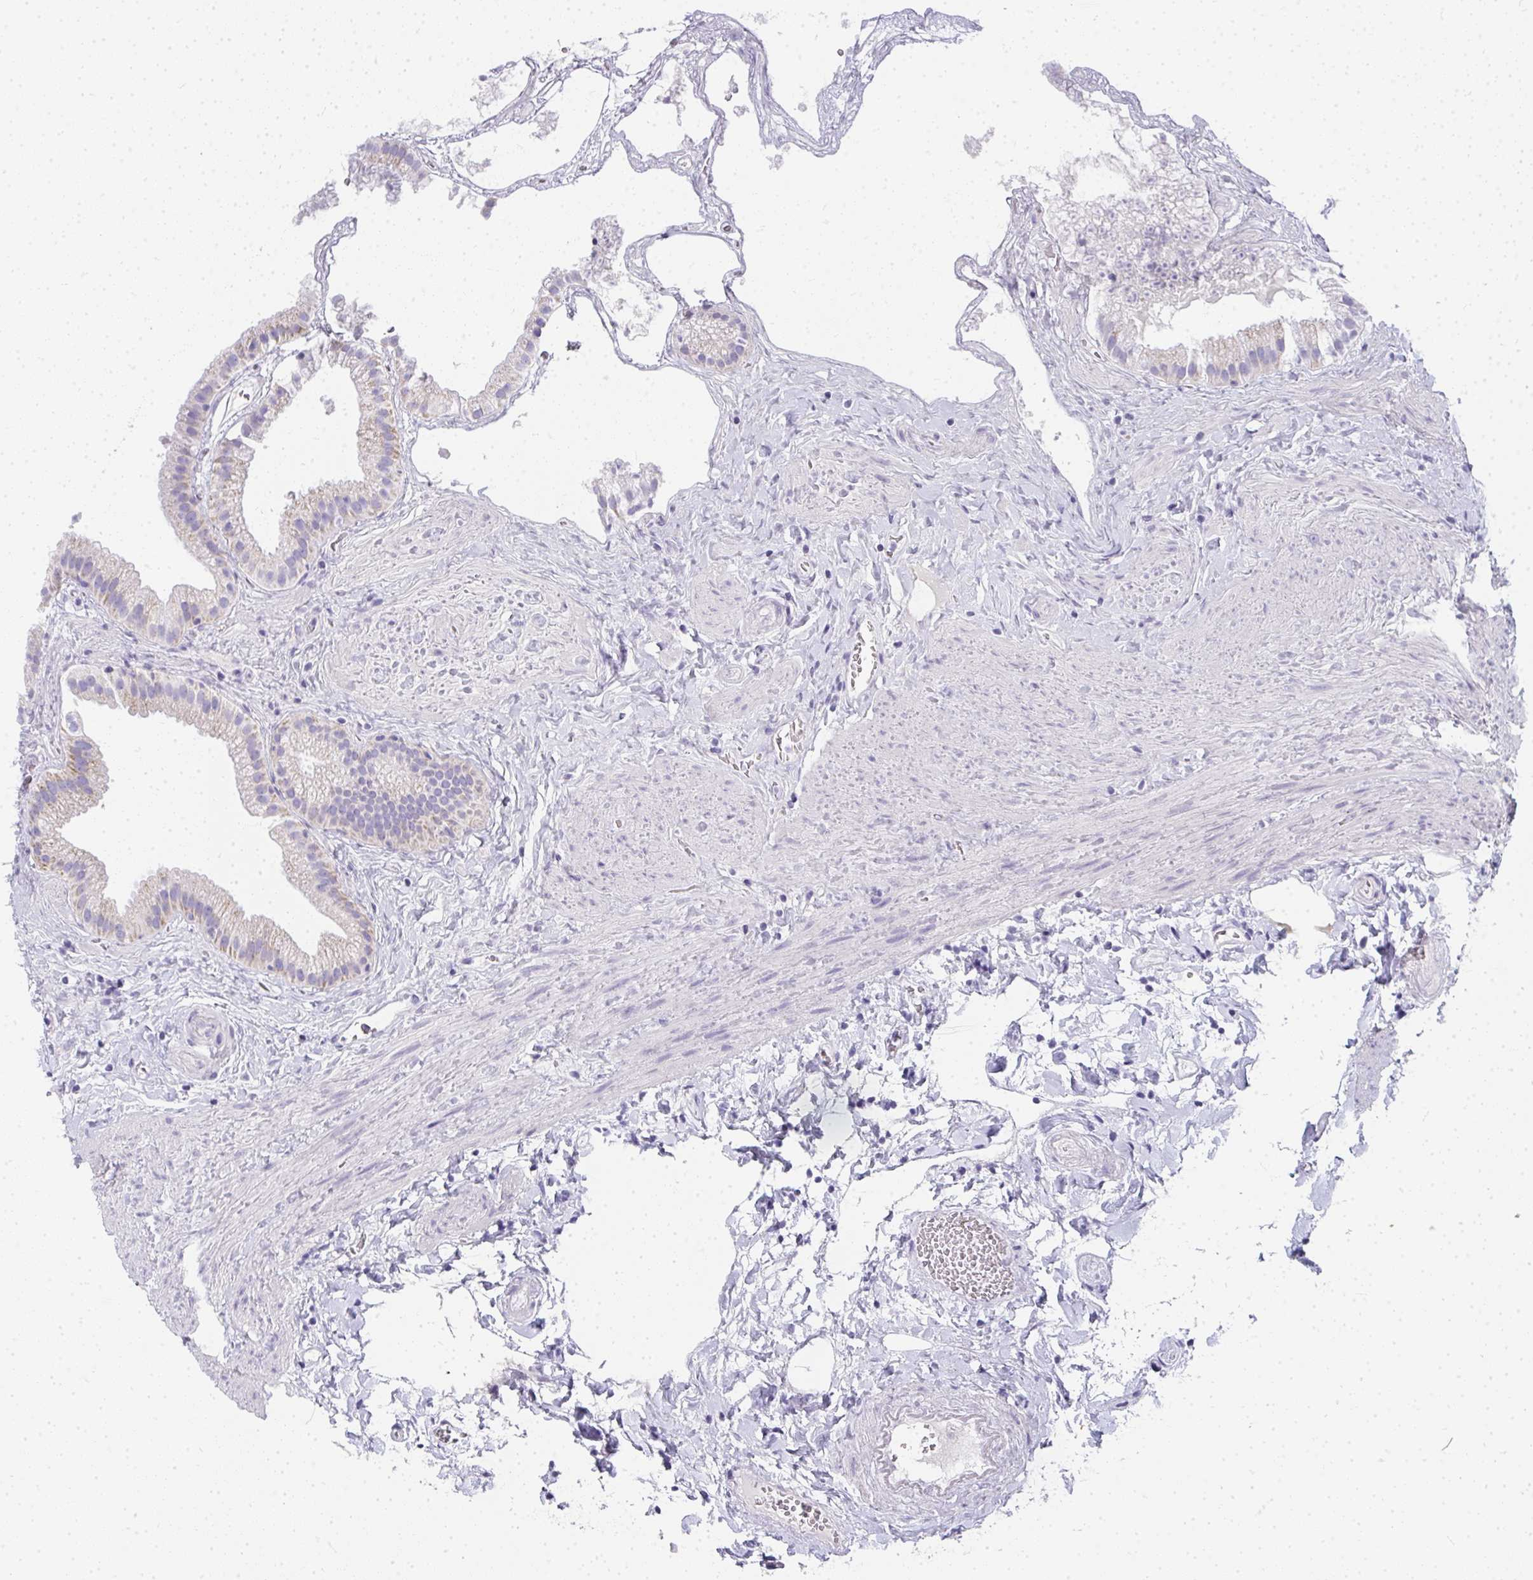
{"staining": {"intensity": "negative", "quantity": "none", "location": "none"}, "tissue": "gallbladder", "cell_type": "Glandular cells", "image_type": "normal", "snomed": [{"axis": "morphology", "description": "Normal tissue, NOS"}, {"axis": "topography", "description": "Gallbladder"}], "caption": "Immunohistochemistry of normal human gallbladder demonstrates no positivity in glandular cells. The staining is performed using DAB brown chromogen with nuclei counter-stained in using hematoxylin.", "gene": "ZSWIM3", "patient": {"sex": "female", "age": 63}}